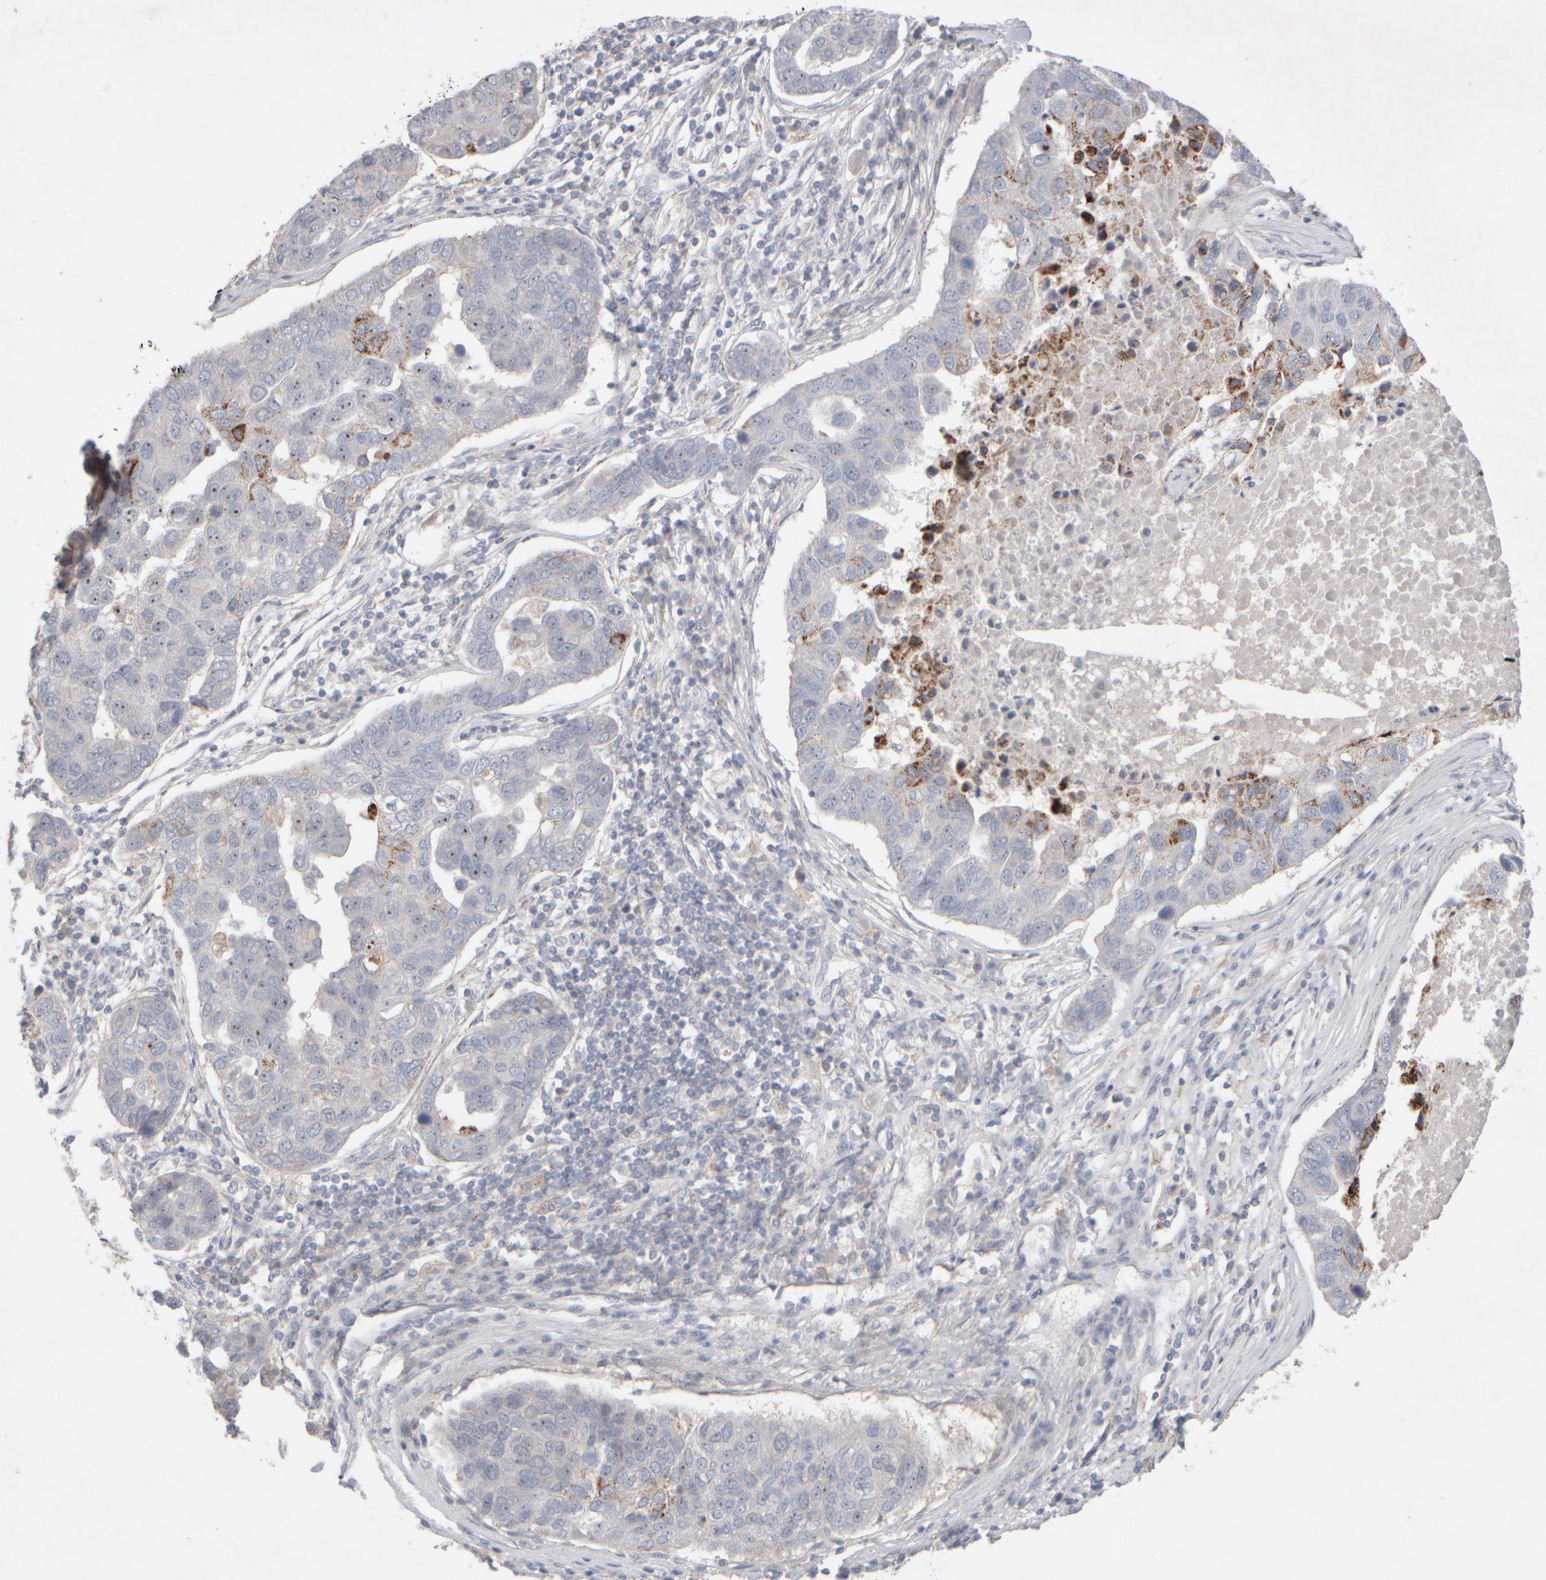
{"staining": {"intensity": "negative", "quantity": "none", "location": "none"}, "tissue": "pancreatic cancer", "cell_type": "Tumor cells", "image_type": "cancer", "snomed": [{"axis": "morphology", "description": "Adenocarcinoma, NOS"}, {"axis": "topography", "description": "Pancreas"}], "caption": "A photomicrograph of human pancreatic cancer is negative for staining in tumor cells. (DAB IHC with hematoxylin counter stain).", "gene": "CHADL", "patient": {"sex": "female", "age": 61}}